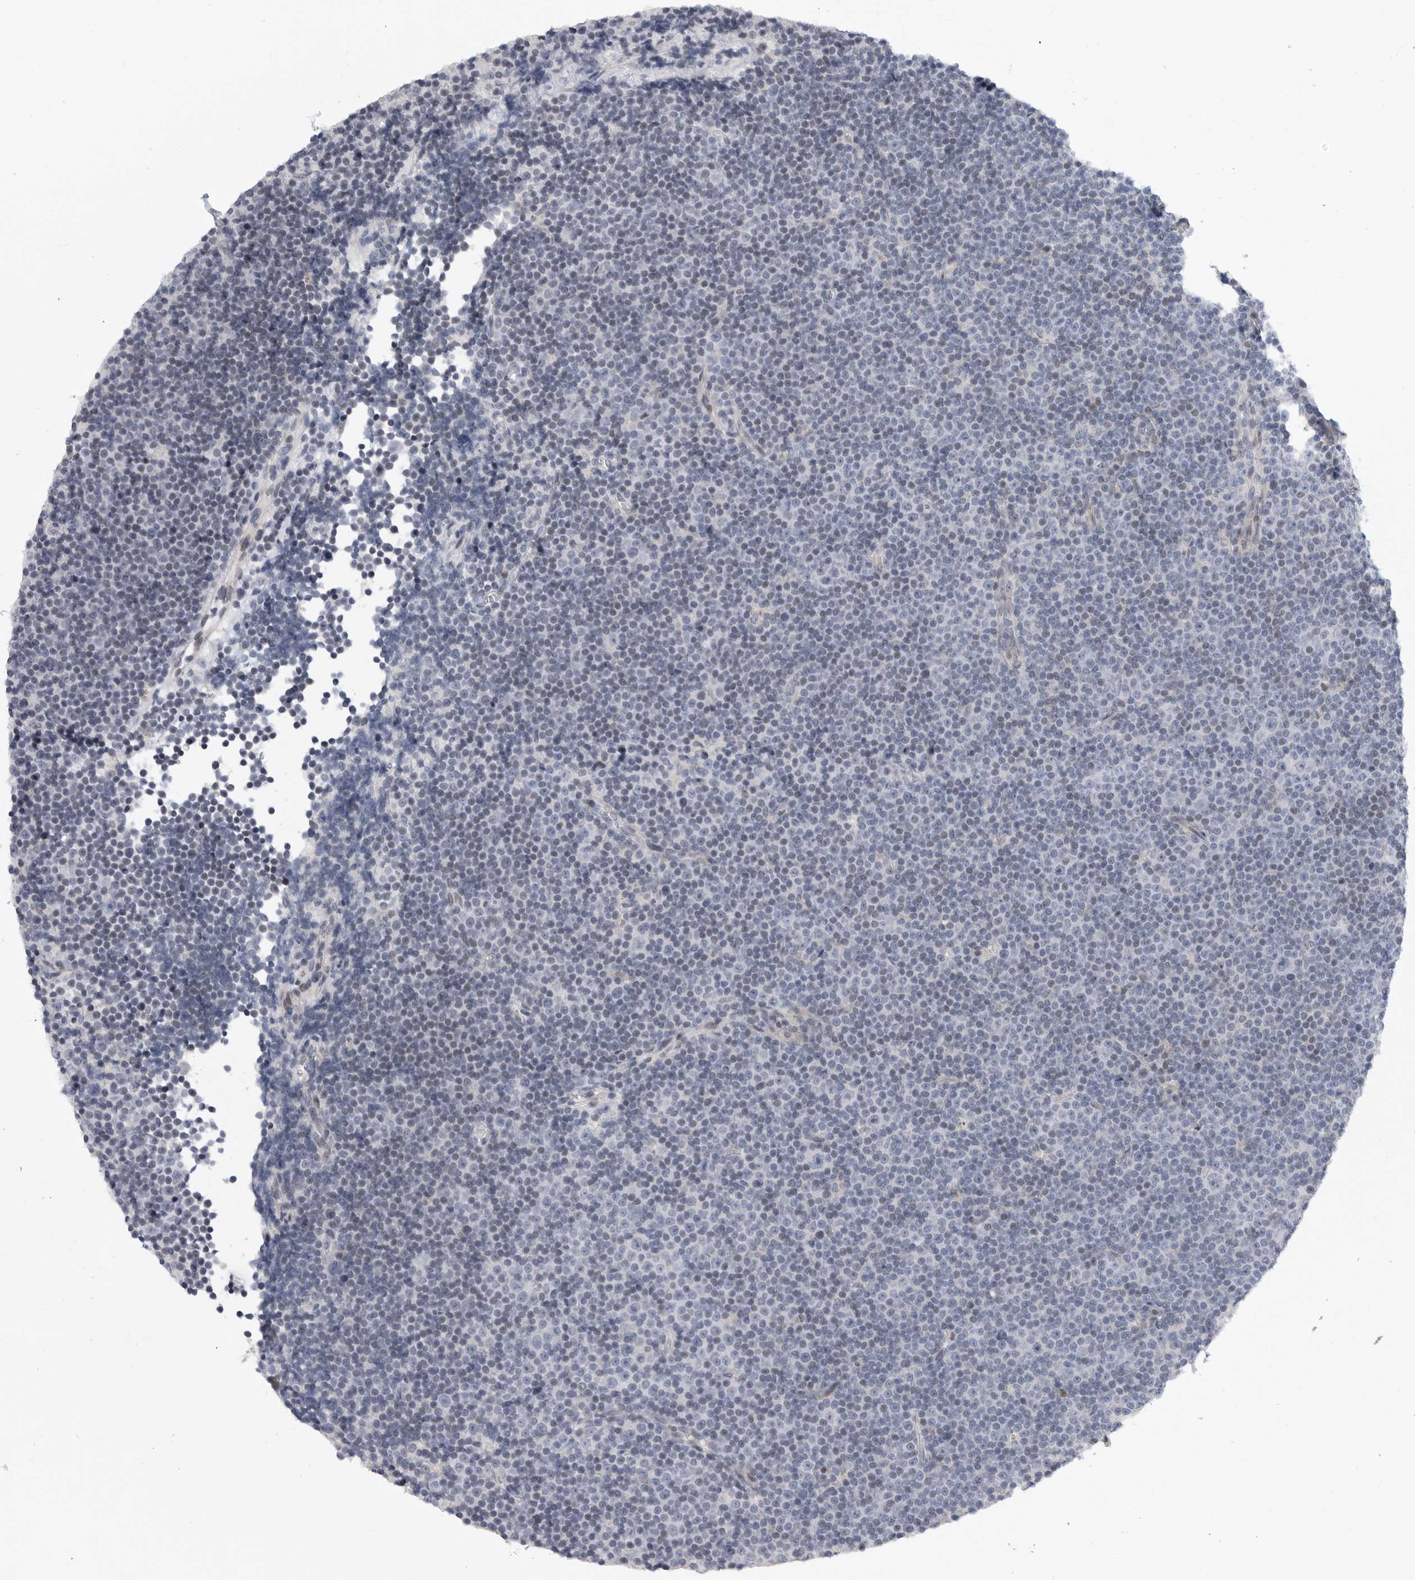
{"staining": {"intensity": "negative", "quantity": "none", "location": "none"}, "tissue": "lymphoma", "cell_type": "Tumor cells", "image_type": "cancer", "snomed": [{"axis": "morphology", "description": "Malignant lymphoma, non-Hodgkin's type, Low grade"}, {"axis": "topography", "description": "Lymph node"}], "caption": "DAB (3,3'-diaminobenzidine) immunohistochemical staining of human low-grade malignant lymphoma, non-Hodgkin's type shows no significant positivity in tumor cells. (DAB (3,3'-diaminobenzidine) IHC with hematoxylin counter stain).", "gene": "FBXO43", "patient": {"sex": "female", "age": 67}}